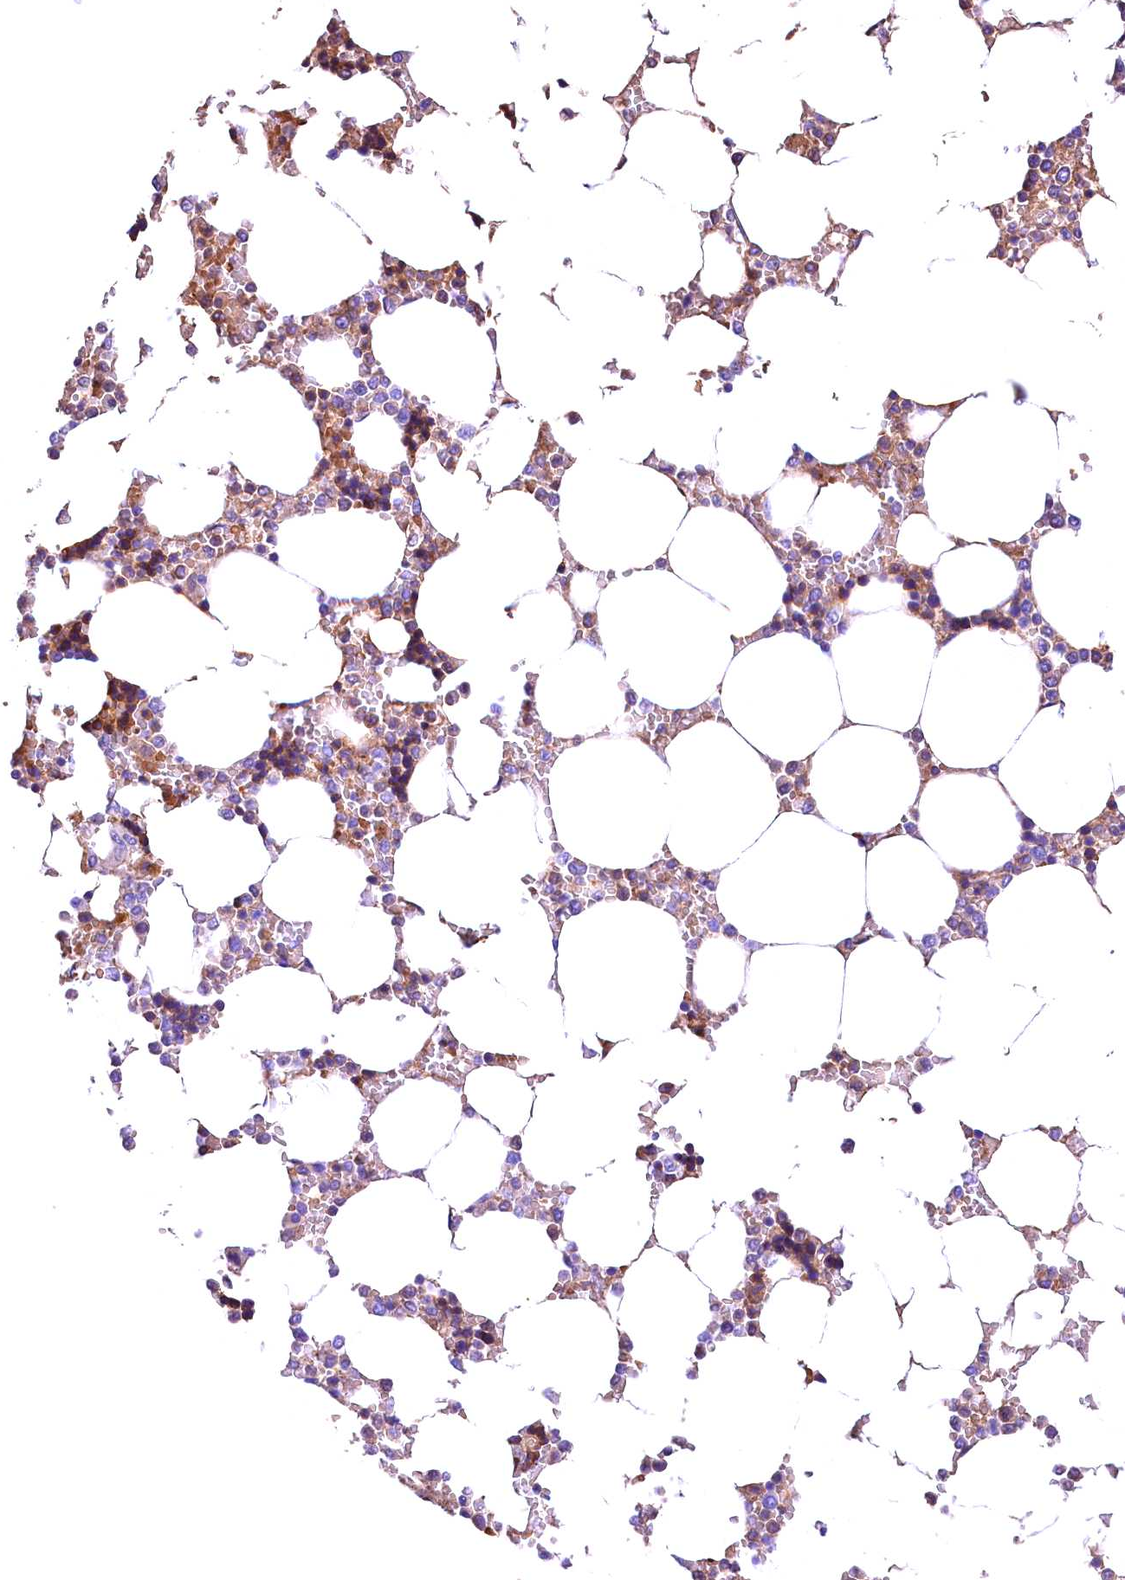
{"staining": {"intensity": "moderate", "quantity": "<25%", "location": "cytoplasmic/membranous"}, "tissue": "bone marrow", "cell_type": "Hematopoietic cells", "image_type": "normal", "snomed": [{"axis": "morphology", "description": "Normal tissue, NOS"}, {"axis": "topography", "description": "Bone marrow"}], "caption": "Immunohistochemical staining of benign human bone marrow shows moderate cytoplasmic/membranous protein positivity in approximately <25% of hematopoietic cells.", "gene": "PHAF1", "patient": {"sex": "male", "age": 64}}